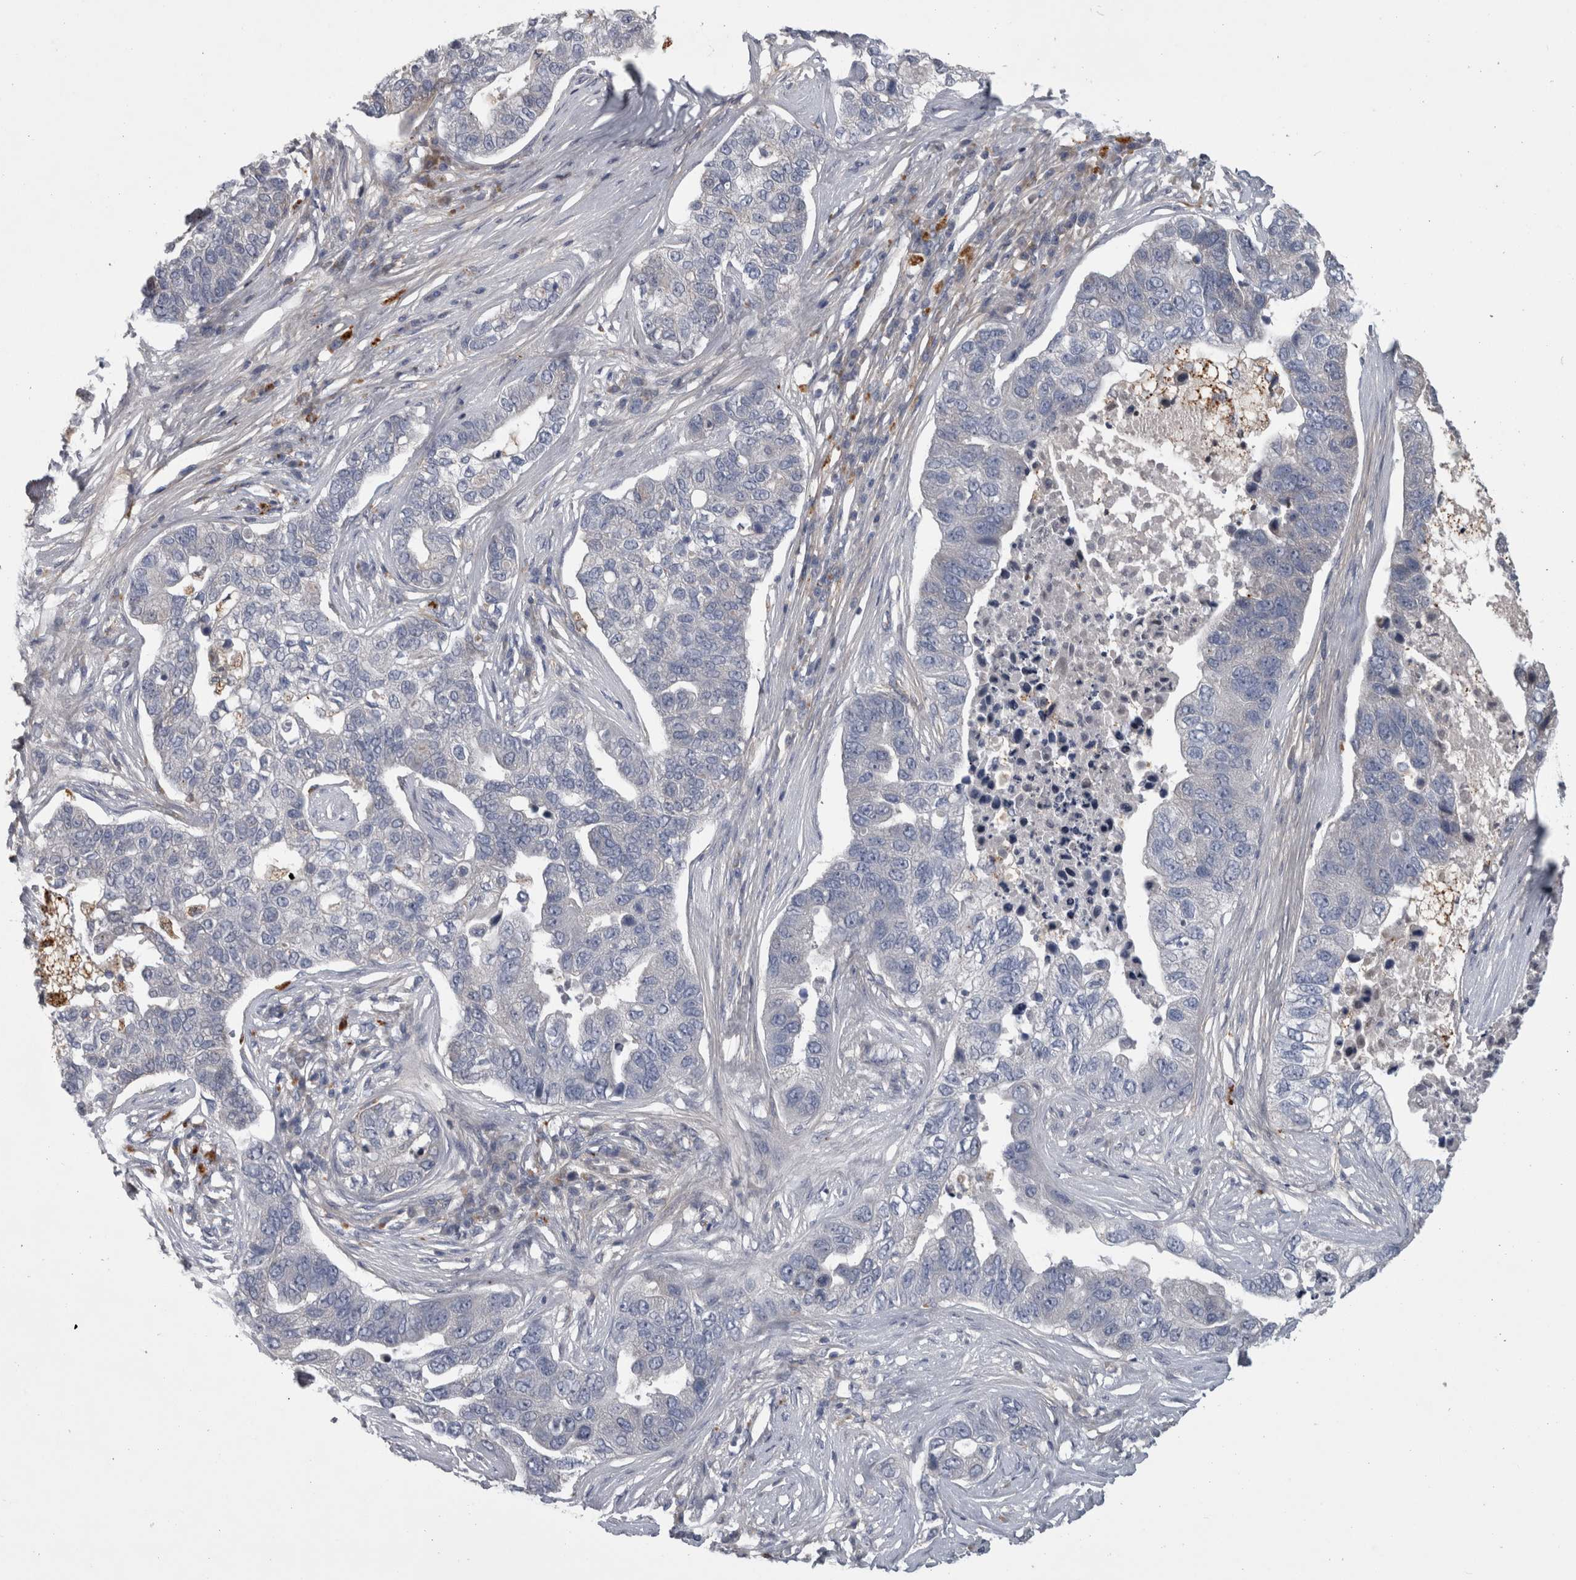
{"staining": {"intensity": "negative", "quantity": "none", "location": "none"}, "tissue": "pancreatic cancer", "cell_type": "Tumor cells", "image_type": "cancer", "snomed": [{"axis": "morphology", "description": "Adenocarcinoma, NOS"}, {"axis": "topography", "description": "Pancreas"}], "caption": "Immunohistochemistry (IHC) image of neoplastic tissue: pancreatic adenocarcinoma stained with DAB (3,3'-diaminobenzidine) displays no significant protein staining in tumor cells. Brightfield microscopy of immunohistochemistry stained with DAB (brown) and hematoxylin (blue), captured at high magnification.", "gene": "ATXN2", "patient": {"sex": "female", "age": 61}}